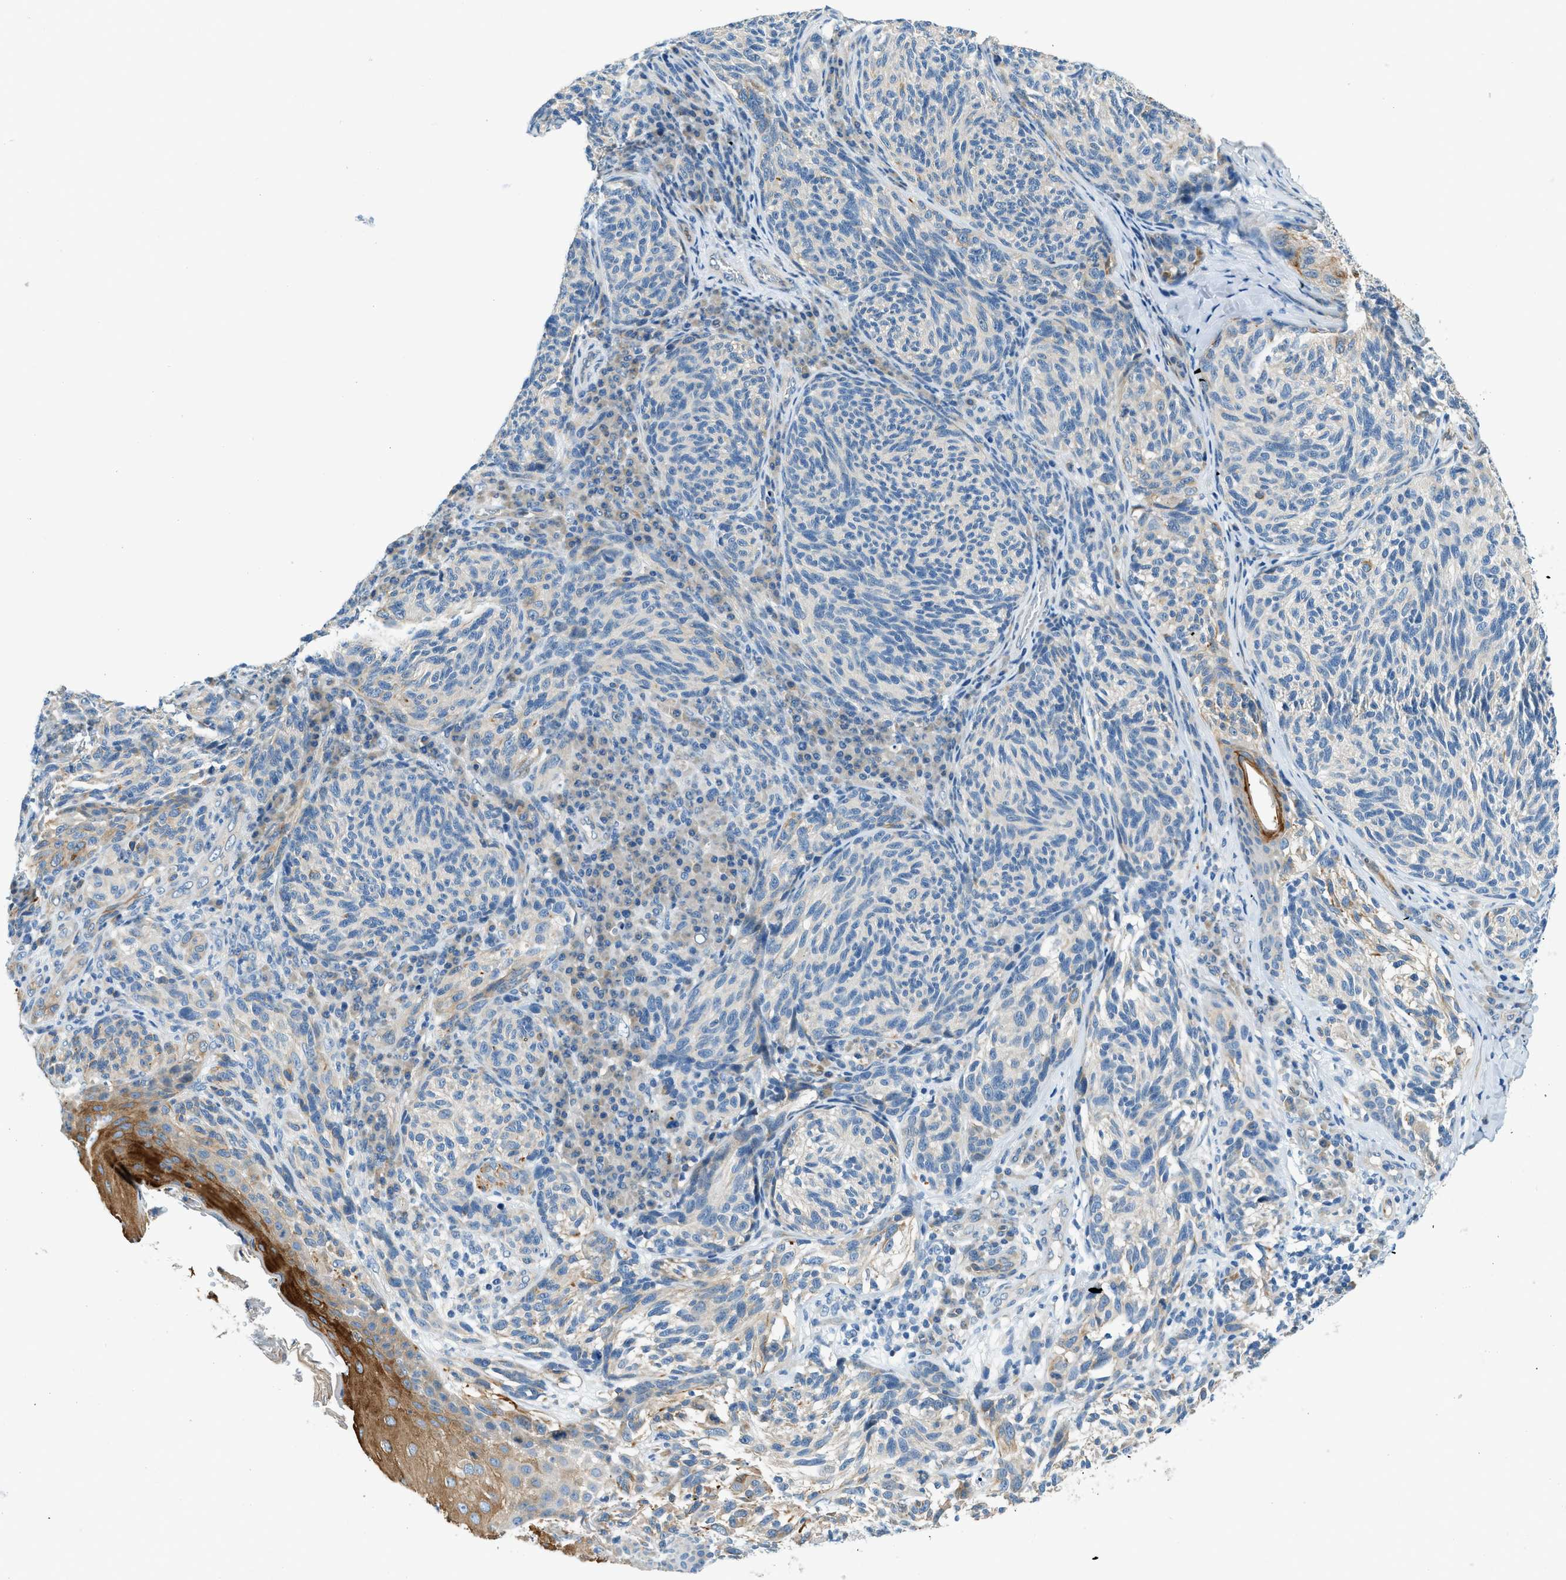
{"staining": {"intensity": "negative", "quantity": "none", "location": "none"}, "tissue": "melanoma", "cell_type": "Tumor cells", "image_type": "cancer", "snomed": [{"axis": "morphology", "description": "Malignant melanoma, NOS"}, {"axis": "topography", "description": "Skin"}], "caption": "Melanoma was stained to show a protein in brown. There is no significant staining in tumor cells. (Stains: DAB (3,3'-diaminobenzidine) immunohistochemistry (IHC) with hematoxylin counter stain, Microscopy: brightfield microscopy at high magnification).", "gene": "ZNF367", "patient": {"sex": "female", "age": 73}}